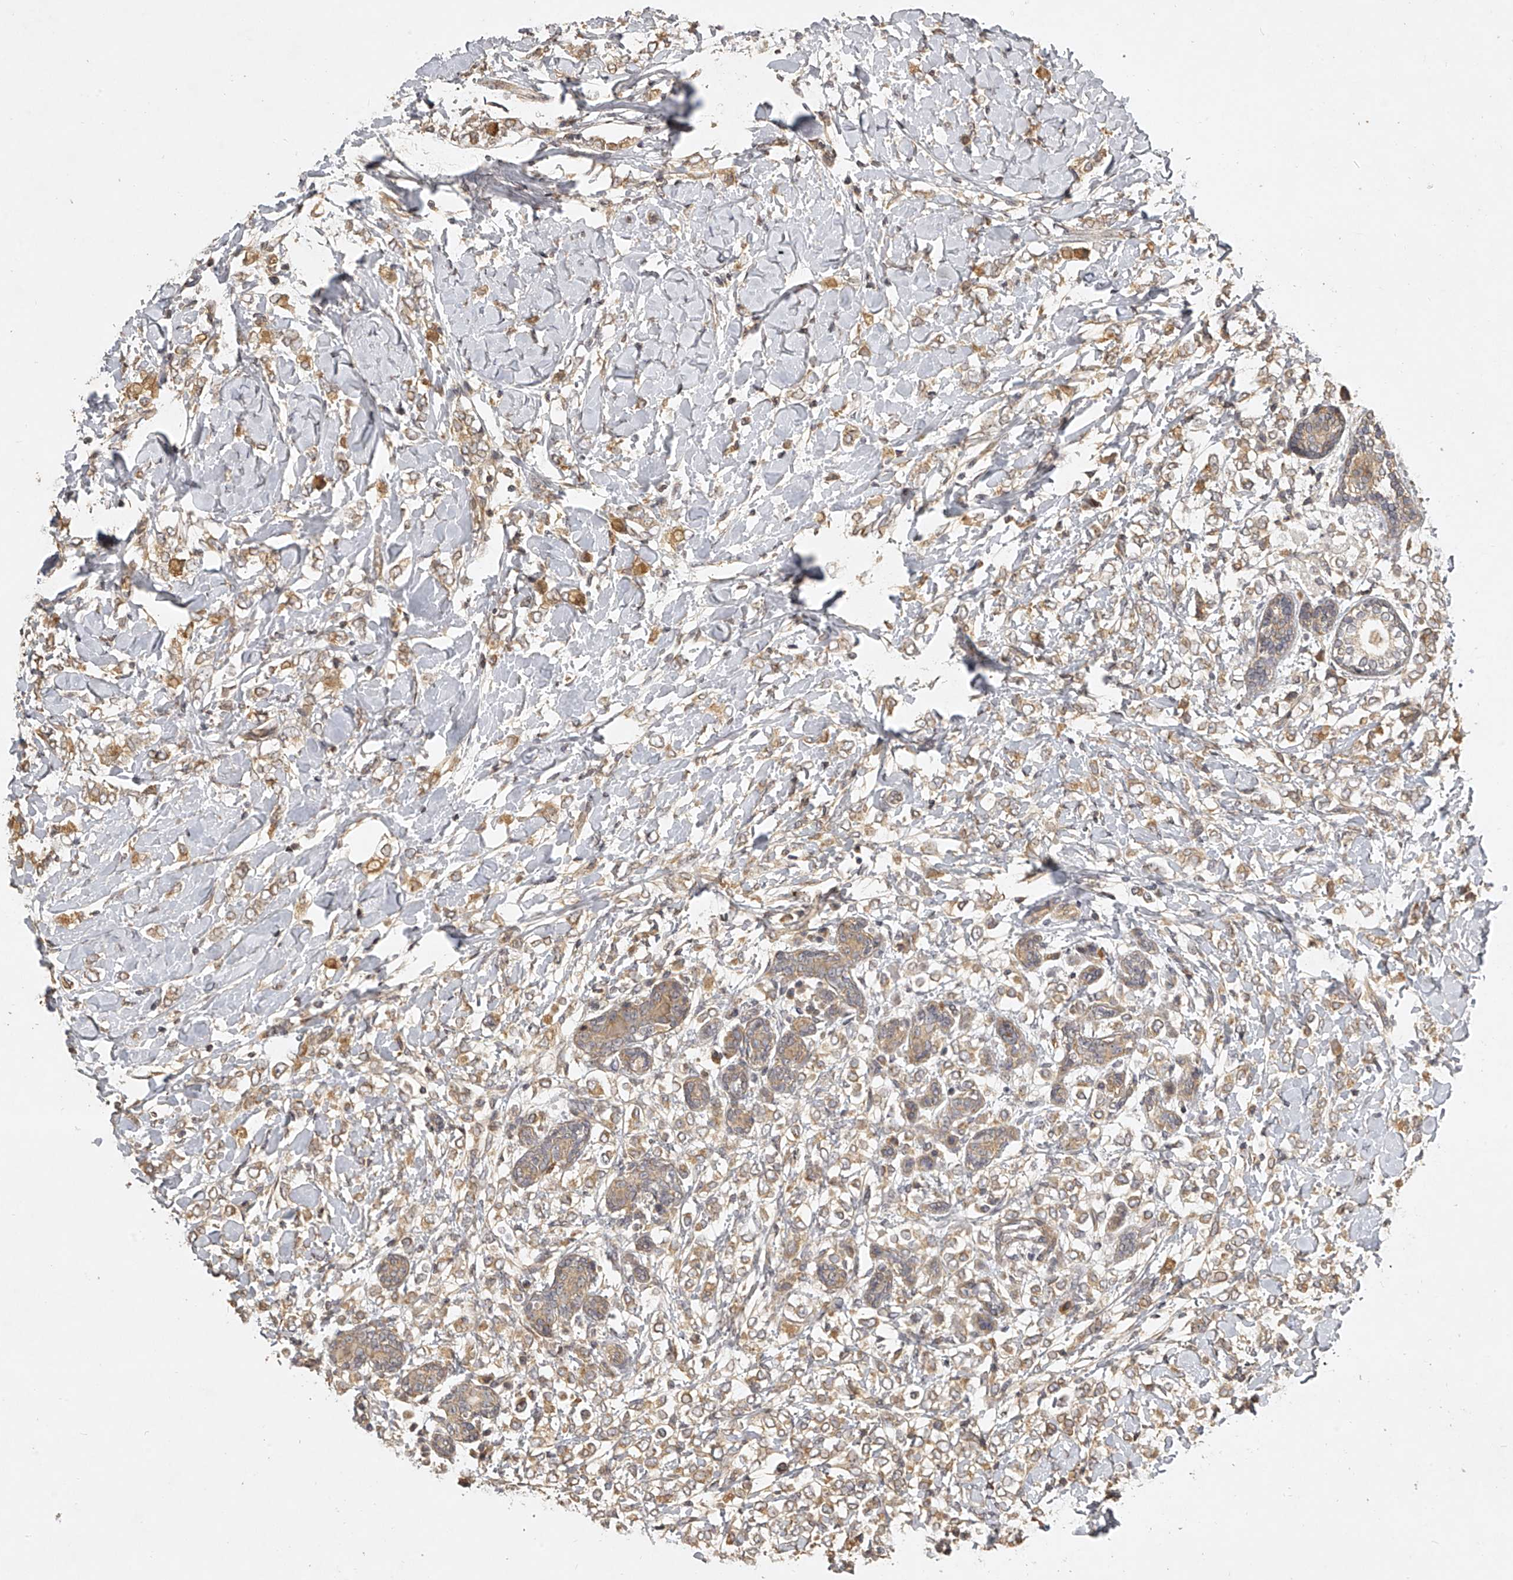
{"staining": {"intensity": "moderate", "quantity": ">75%", "location": "cytoplasmic/membranous"}, "tissue": "breast cancer", "cell_type": "Tumor cells", "image_type": "cancer", "snomed": [{"axis": "morphology", "description": "Normal tissue, NOS"}, {"axis": "morphology", "description": "Lobular carcinoma"}, {"axis": "topography", "description": "Breast"}], "caption": "This photomicrograph shows immunohistochemistry (IHC) staining of human breast cancer, with medium moderate cytoplasmic/membranous expression in about >75% of tumor cells.", "gene": "NFS1", "patient": {"sex": "female", "age": 47}}